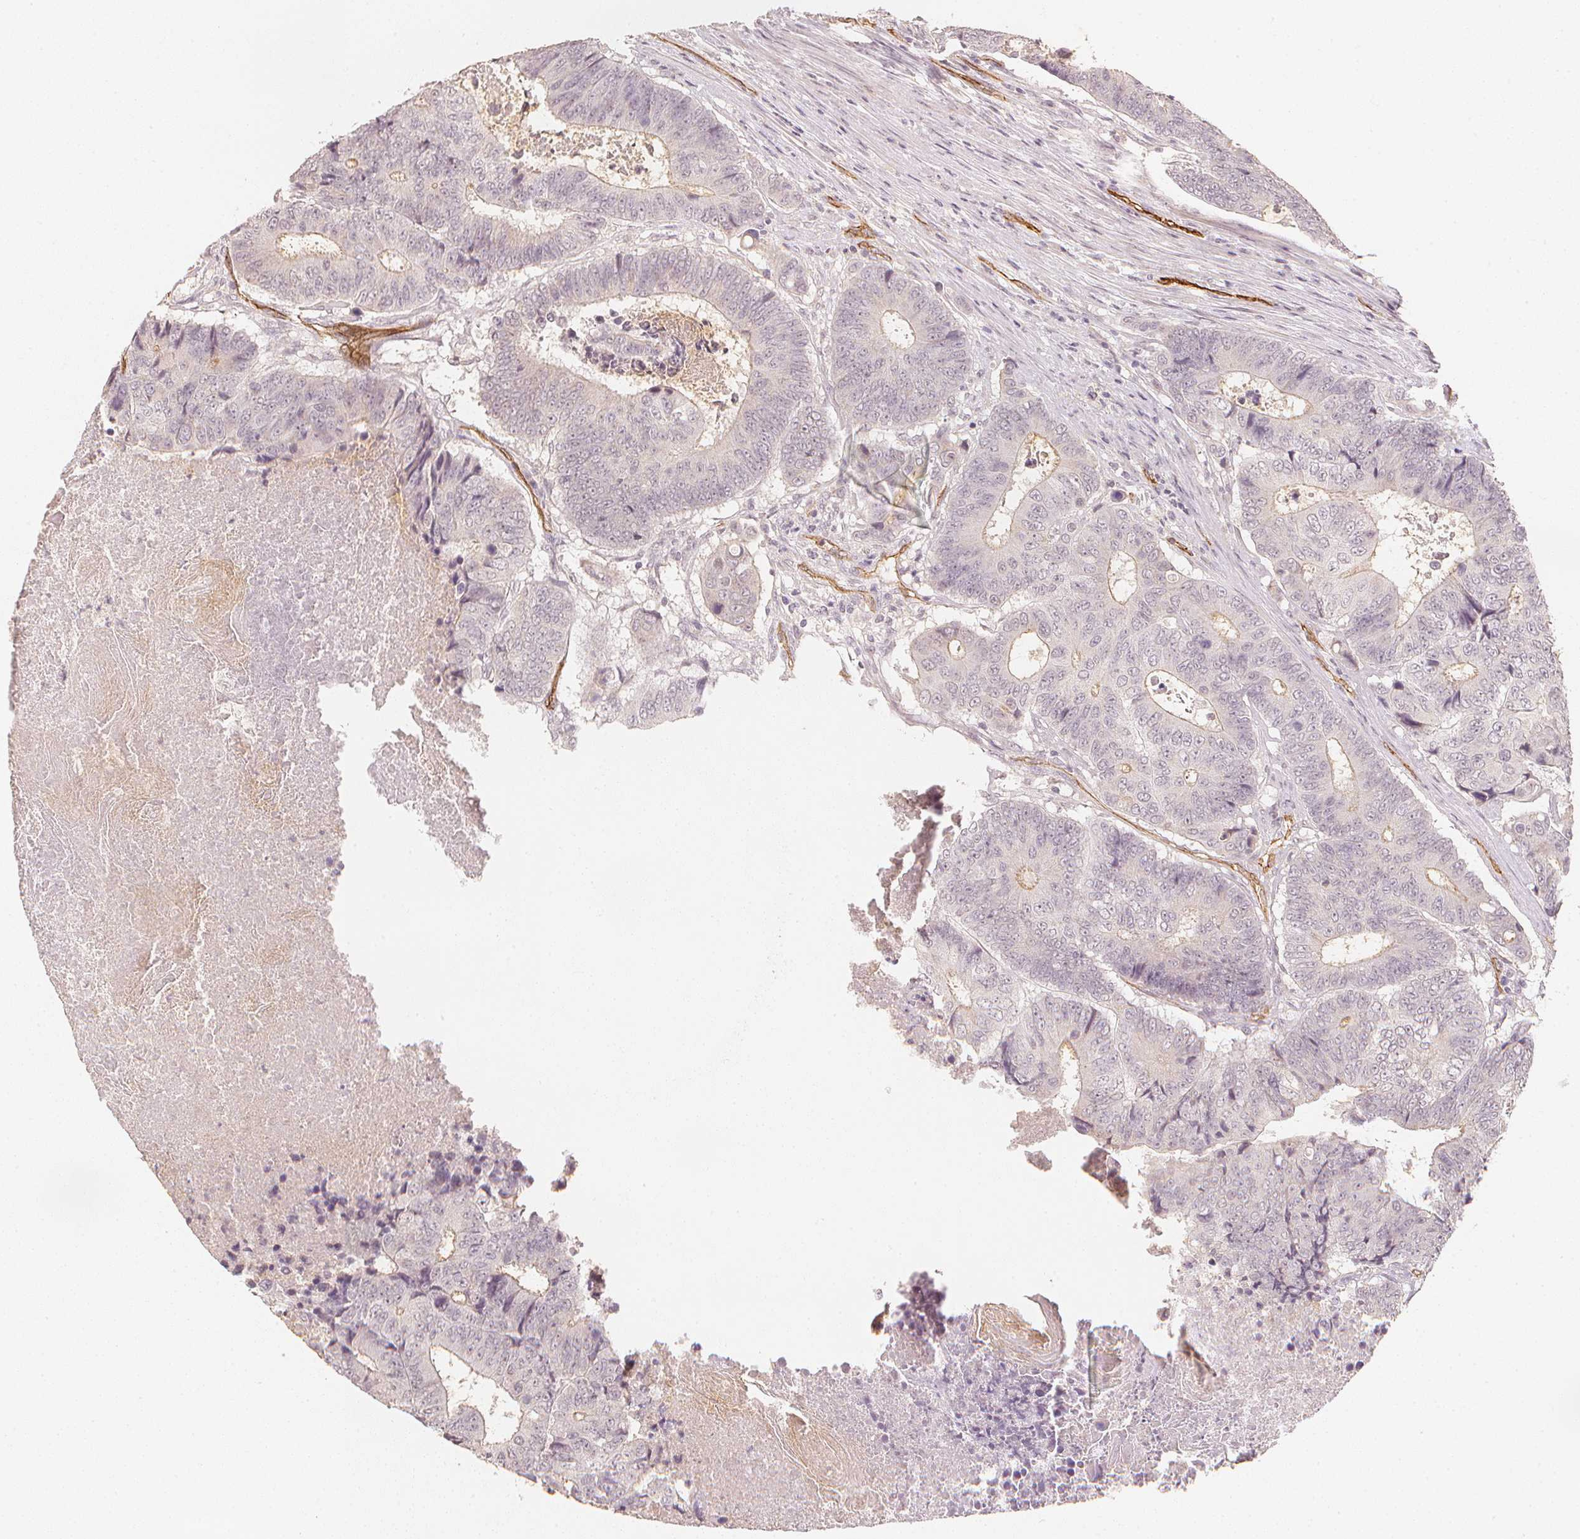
{"staining": {"intensity": "negative", "quantity": "none", "location": "none"}, "tissue": "colorectal cancer", "cell_type": "Tumor cells", "image_type": "cancer", "snomed": [{"axis": "morphology", "description": "Adenocarcinoma, NOS"}, {"axis": "topography", "description": "Colon"}], "caption": "Immunohistochemistry (IHC) image of human adenocarcinoma (colorectal) stained for a protein (brown), which exhibits no staining in tumor cells.", "gene": "CIB1", "patient": {"sex": "female", "age": 48}}